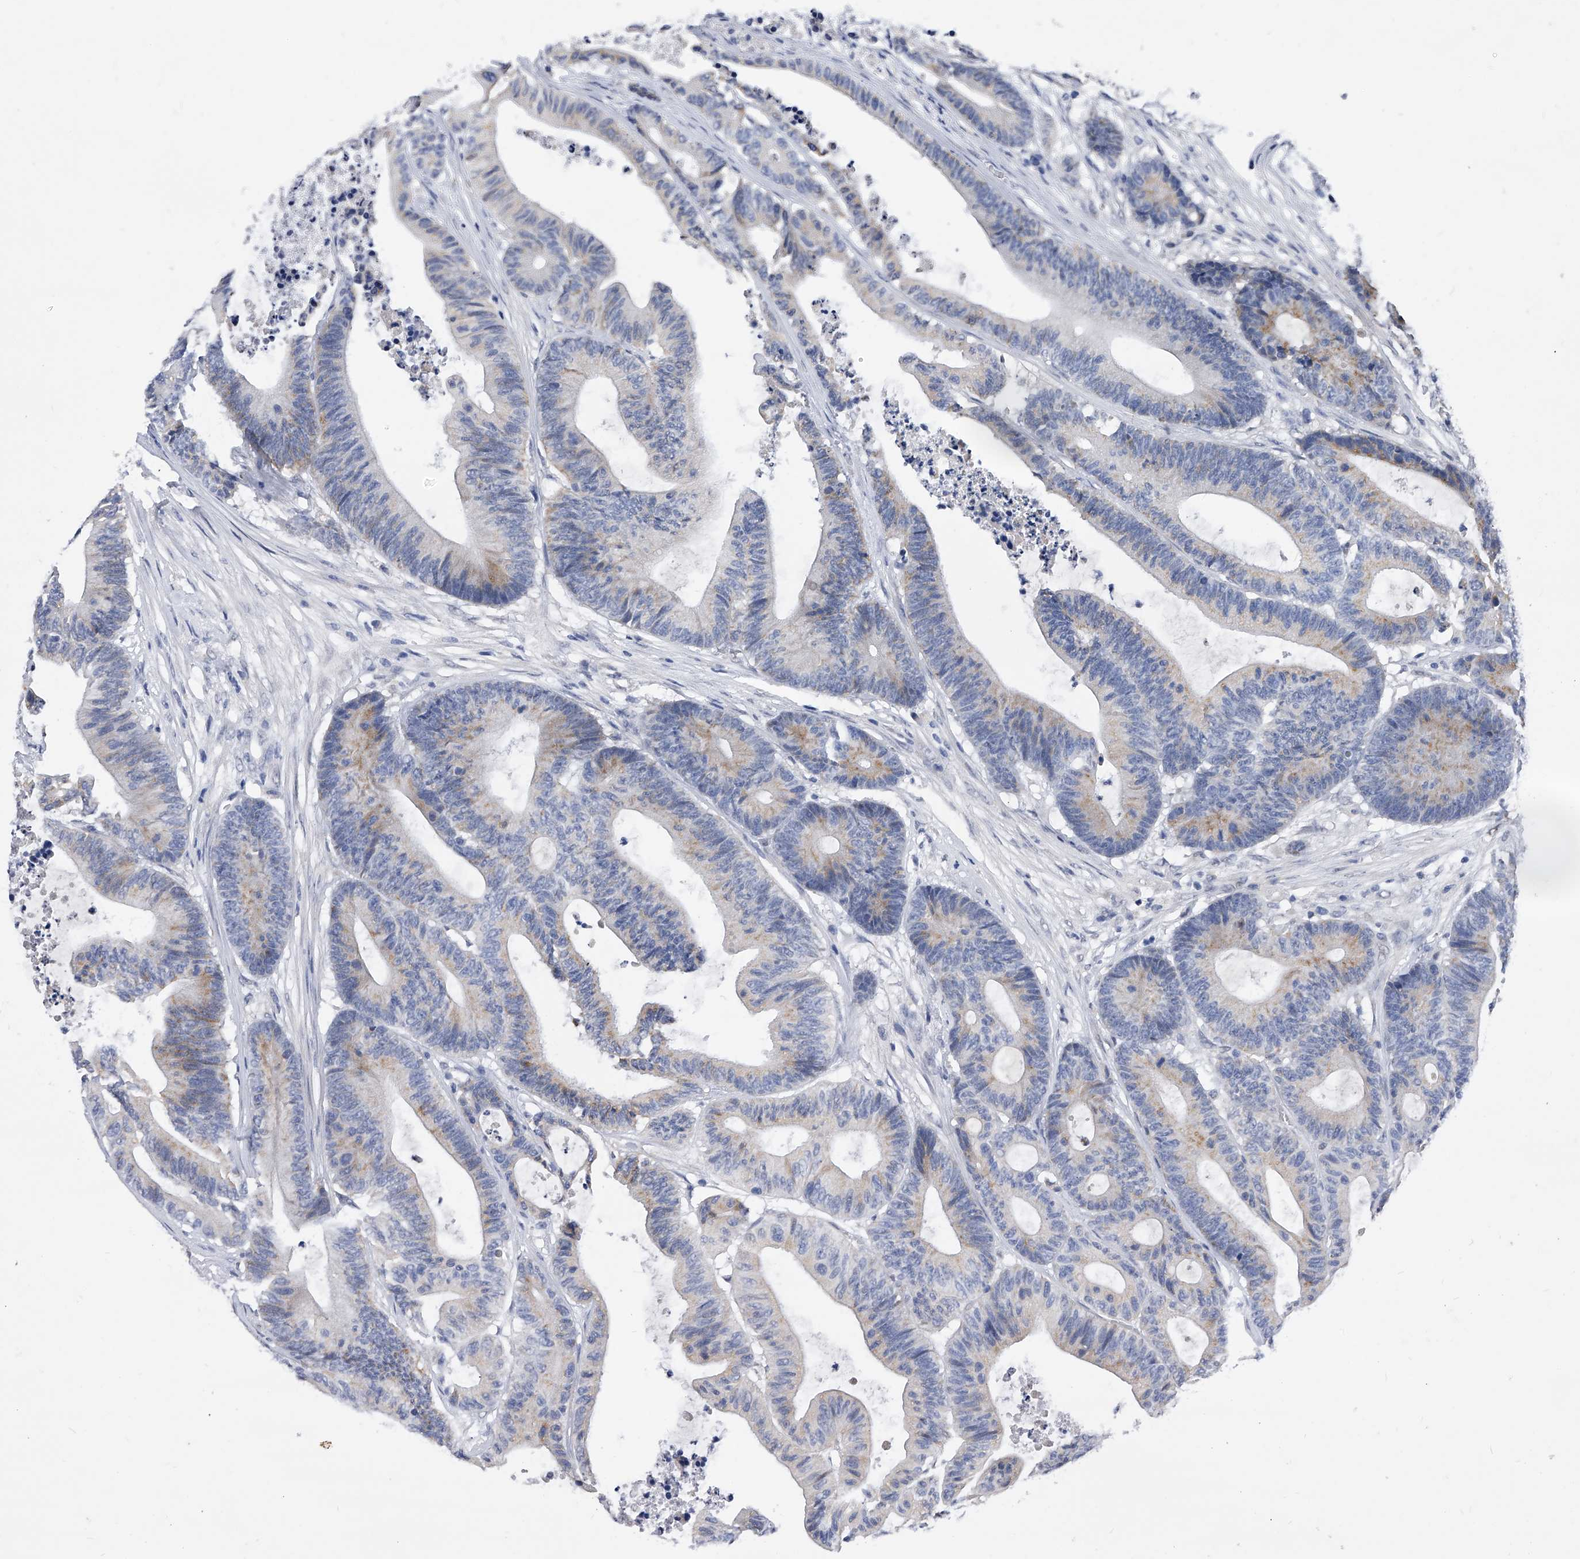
{"staining": {"intensity": "weak", "quantity": "<25%", "location": "cytoplasmic/membranous"}, "tissue": "colorectal cancer", "cell_type": "Tumor cells", "image_type": "cancer", "snomed": [{"axis": "morphology", "description": "Adenocarcinoma, NOS"}, {"axis": "topography", "description": "Colon"}], "caption": "Colorectal adenocarcinoma was stained to show a protein in brown. There is no significant positivity in tumor cells.", "gene": "ZNF529", "patient": {"sex": "female", "age": 84}}